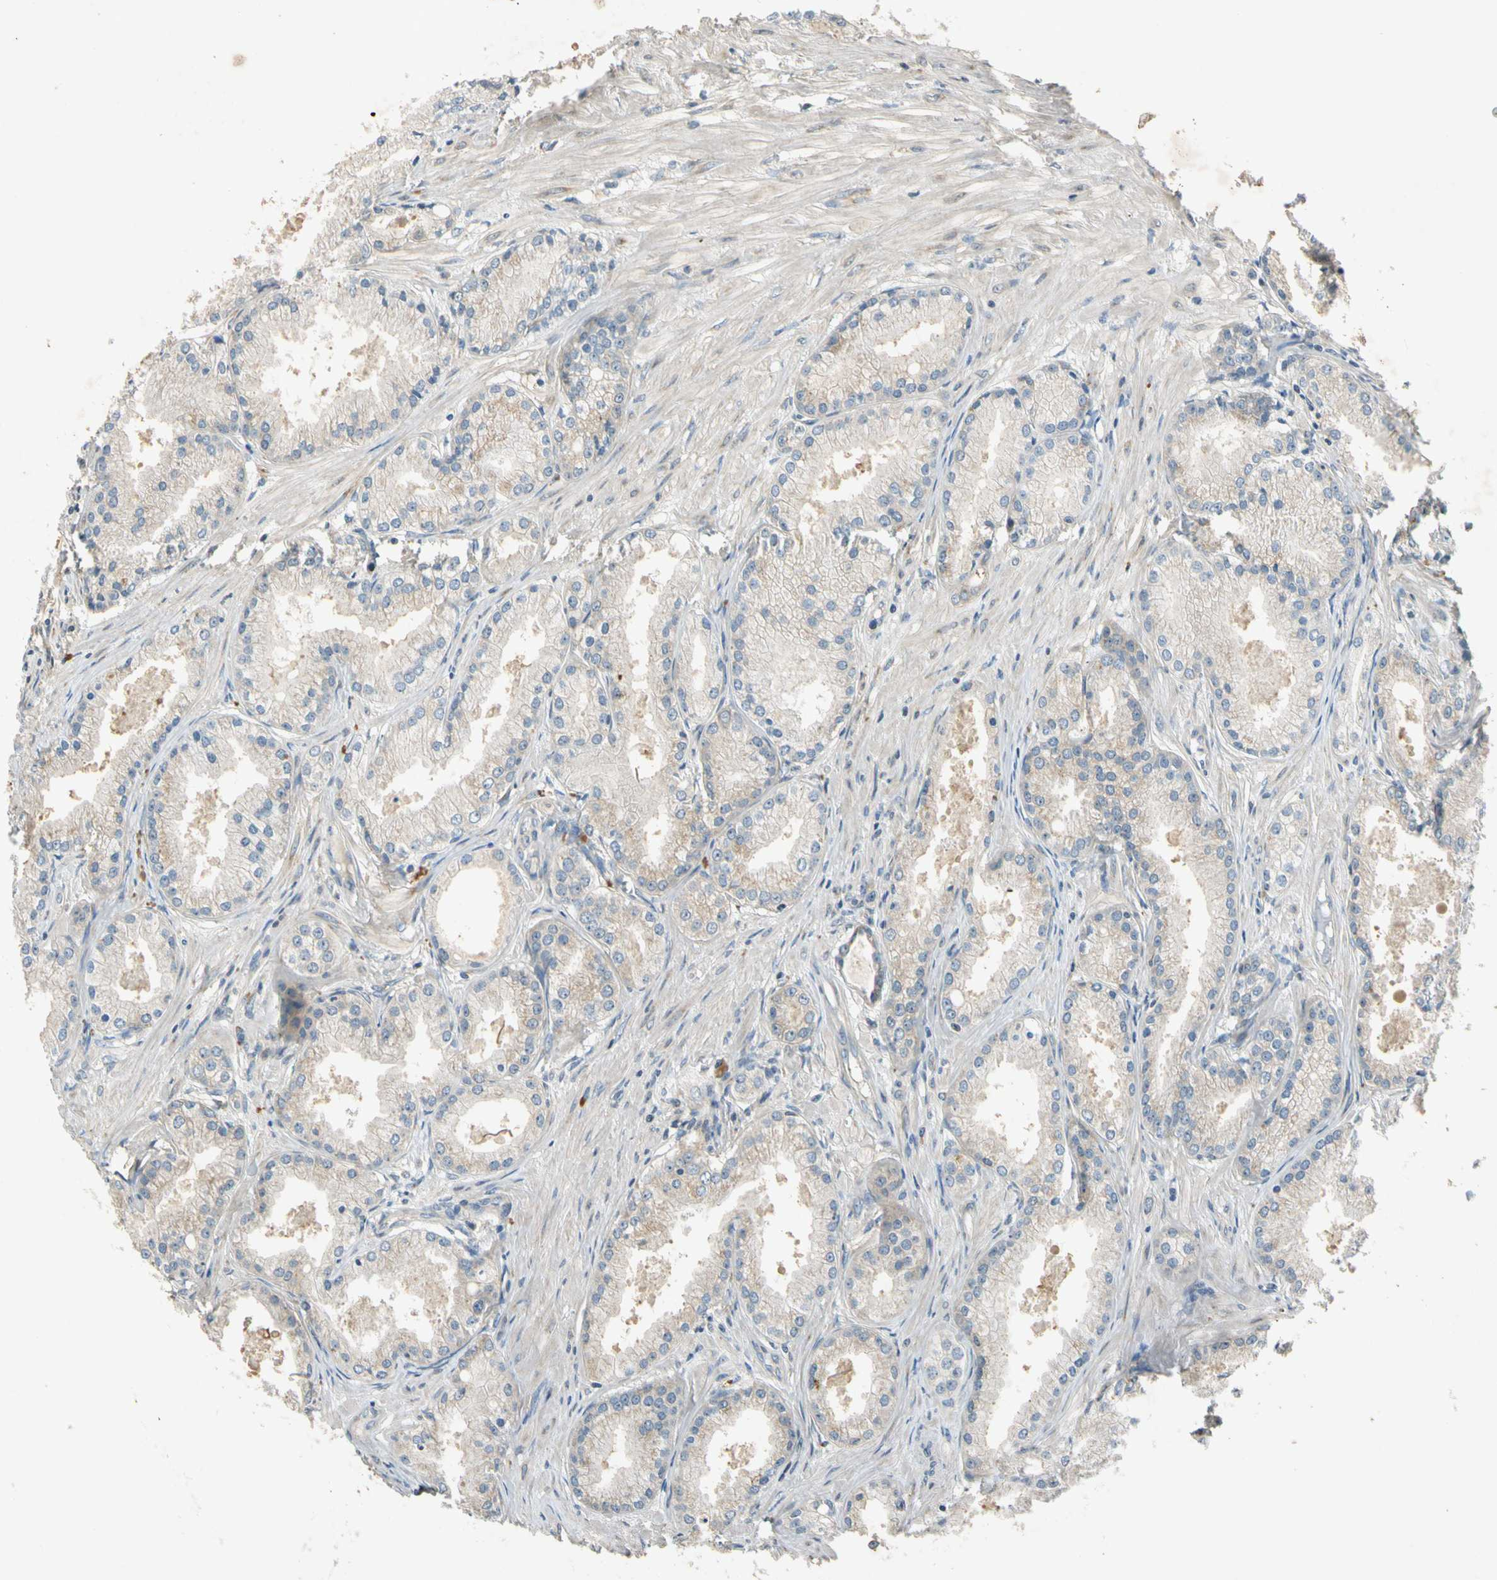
{"staining": {"intensity": "moderate", "quantity": ">75%", "location": "cytoplasmic/membranous"}, "tissue": "prostate cancer", "cell_type": "Tumor cells", "image_type": "cancer", "snomed": [{"axis": "morphology", "description": "Adenocarcinoma, Low grade"}, {"axis": "topography", "description": "Prostate"}], "caption": "Immunohistochemistry photomicrograph of neoplastic tissue: human prostate low-grade adenocarcinoma stained using IHC shows medium levels of moderate protein expression localized specifically in the cytoplasmic/membranous of tumor cells, appearing as a cytoplasmic/membranous brown color.", "gene": "RPS6KB2", "patient": {"sex": "male", "age": 72}}